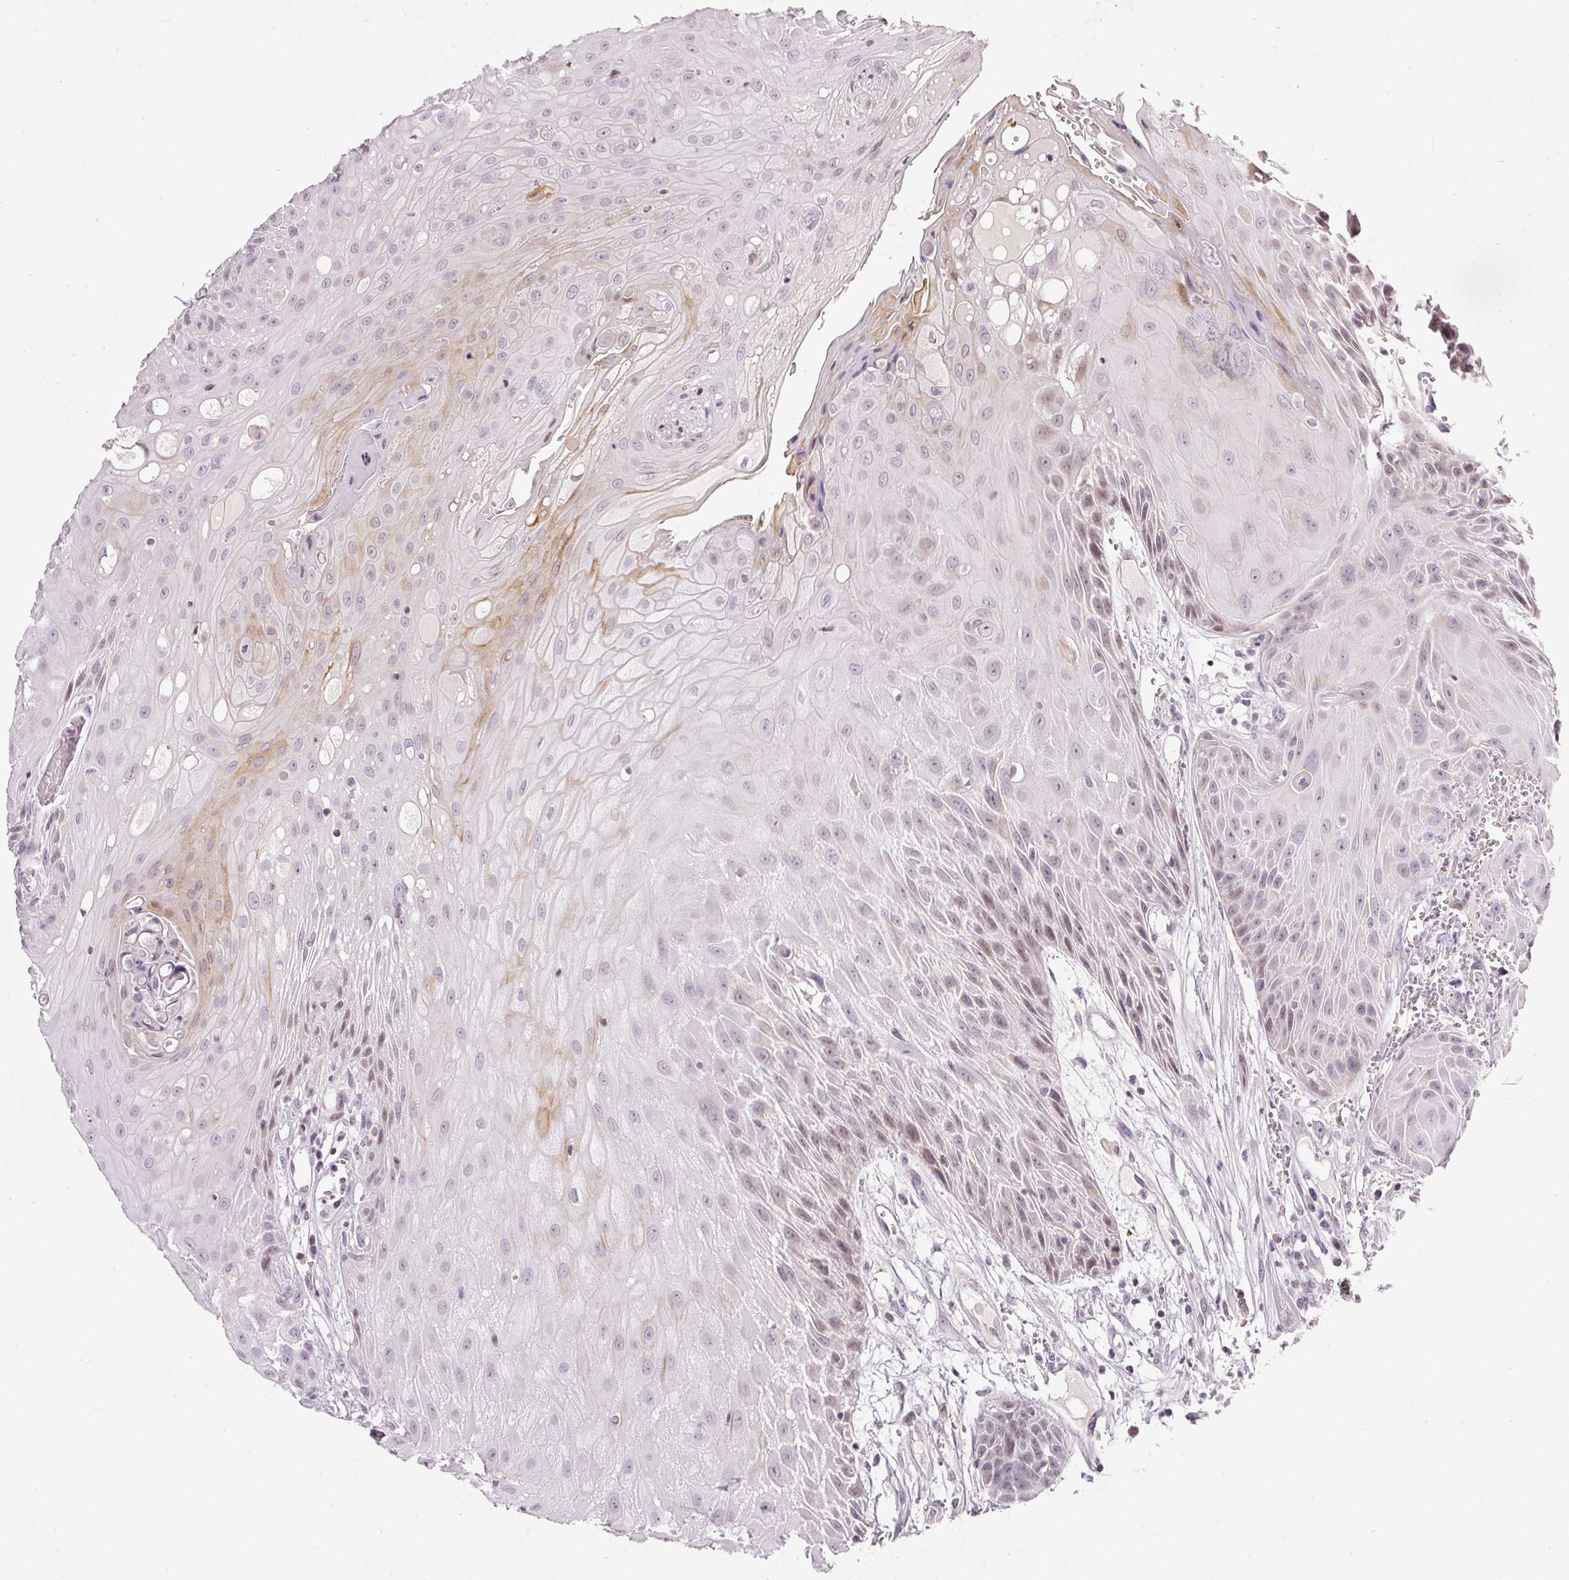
{"staining": {"intensity": "weak", "quantity": "25%-75%", "location": "cytoplasmic/membranous,nuclear"}, "tissue": "head and neck cancer", "cell_type": "Tumor cells", "image_type": "cancer", "snomed": [{"axis": "morphology", "description": "Squamous cell carcinoma, NOS"}, {"axis": "topography", "description": "Head-Neck"}], "caption": "Brown immunohistochemical staining in head and neck squamous cell carcinoma shows weak cytoplasmic/membranous and nuclear expression in approximately 25%-75% of tumor cells.", "gene": "NRDE2", "patient": {"sex": "female", "age": 73}}